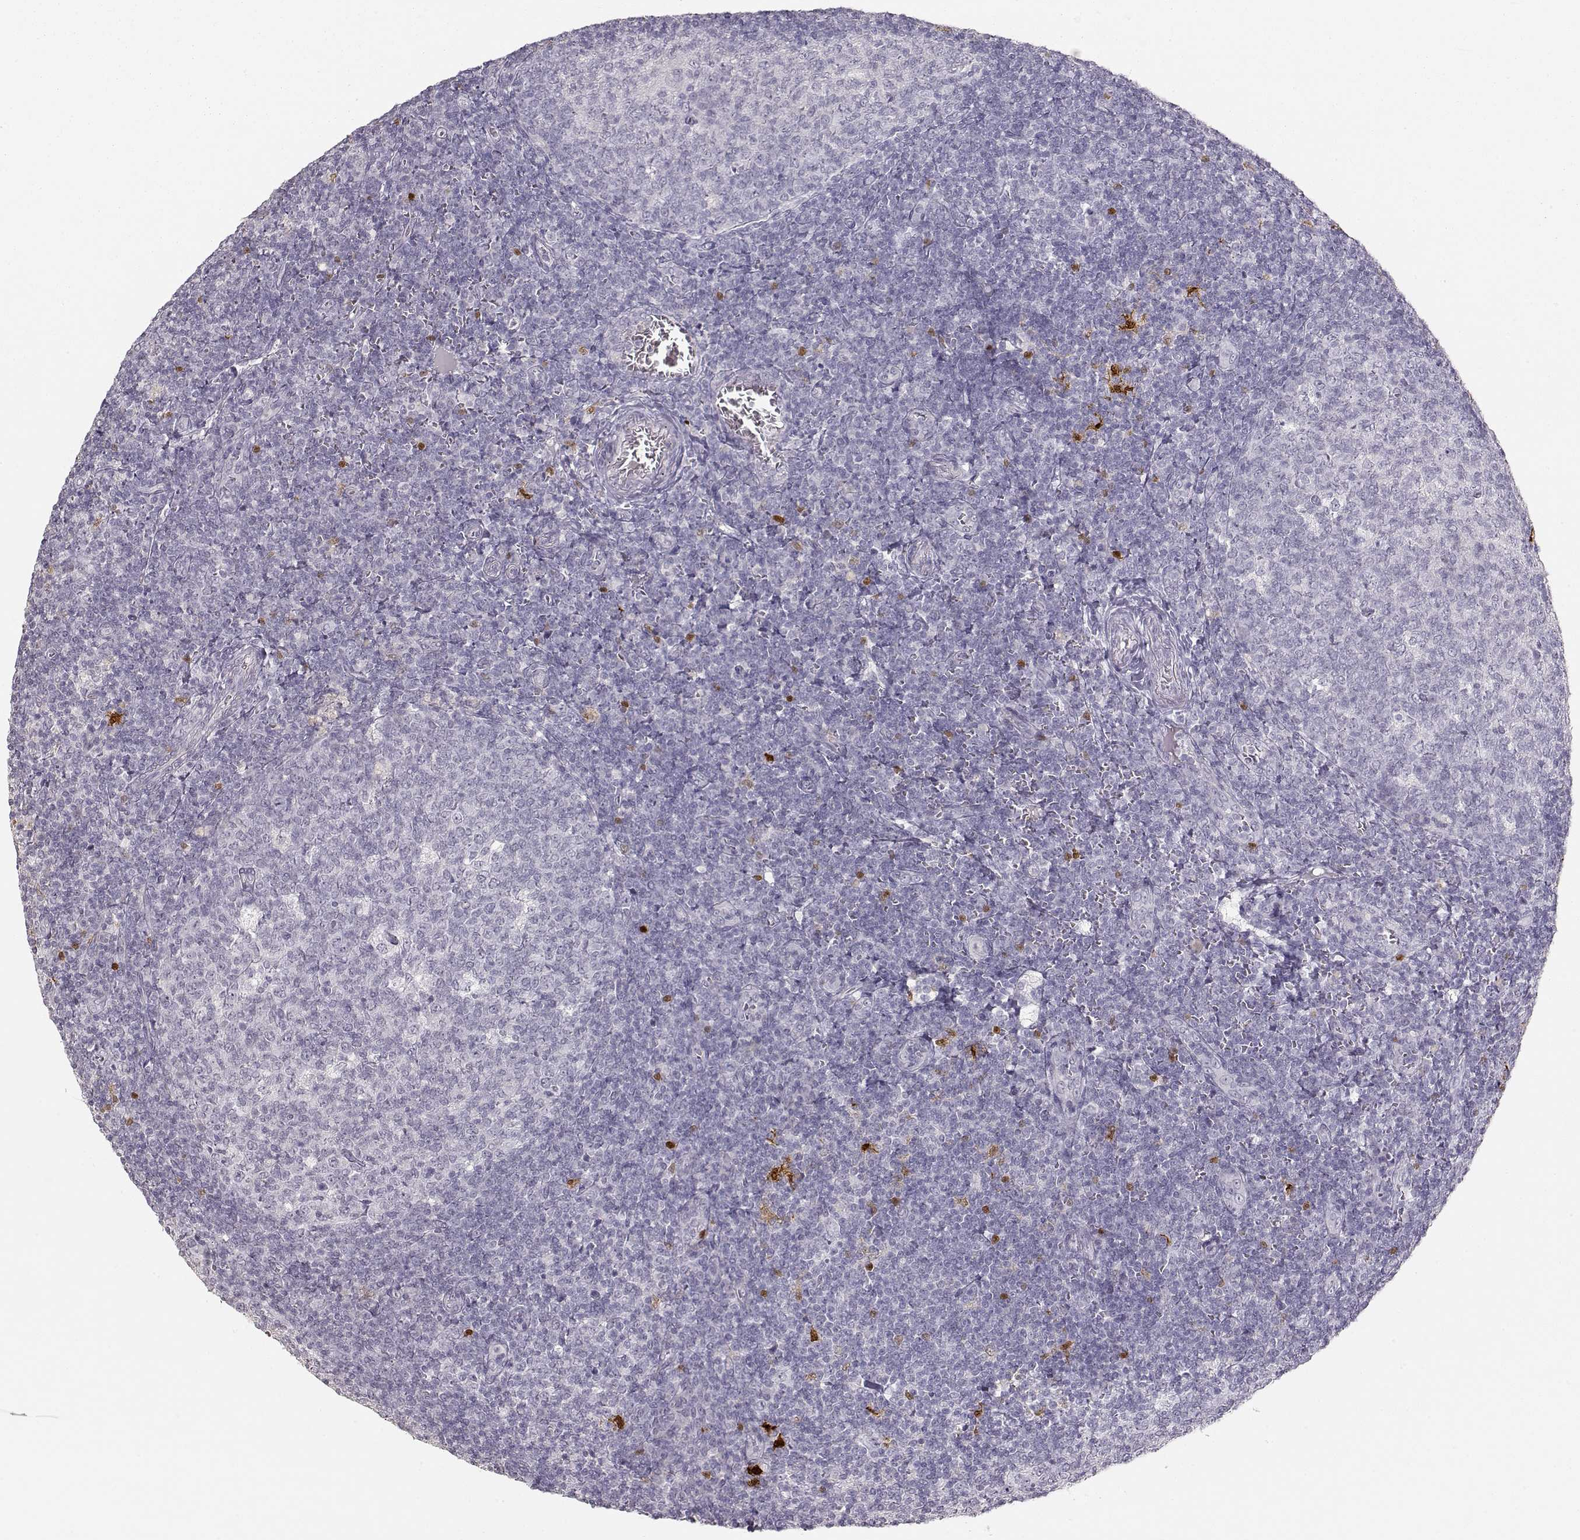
{"staining": {"intensity": "negative", "quantity": "none", "location": "none"}, "tissue": "tonsil", "cell_type": "Germinal center cells", "image_type": "normal", "snomed": [{"axis": "morphology", "description": "Normal tissue, NOS"}, {"axis": "topography", "description": "Tonsil"}], "caption": "High magnification brightfield microscopy of normal tonsil stained with DAB (3,3'-diaminobenzidine) (brown) and counterstained with hematoxylin (blue): germinal center cells show no significant expression.", "gene": "S100B", "patient": {"sex": "female", "age": 12}}